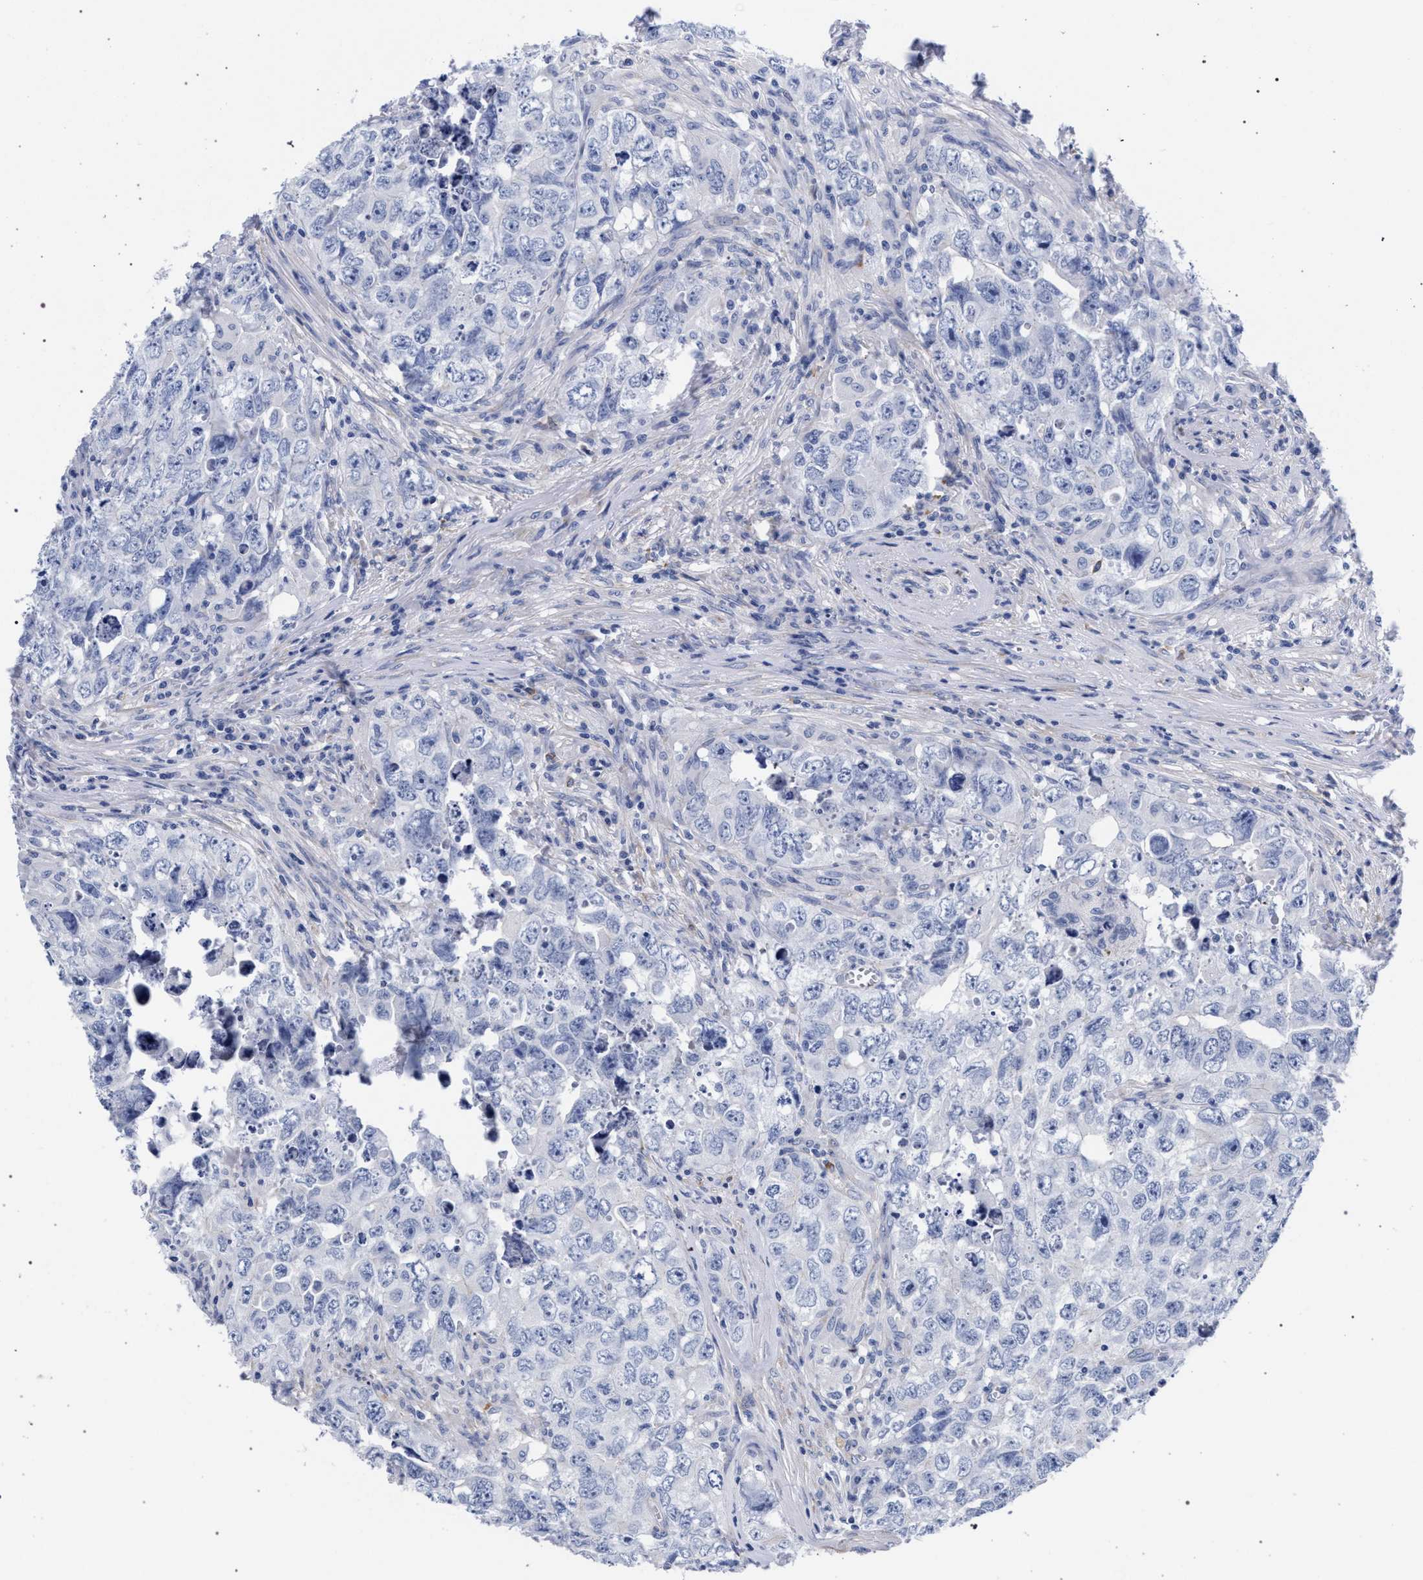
{"staining": {"intensity": "negative", "quantity": "none", "location": "none"}, "tissue": "testis cancer", "cell_type": "Tumor cells", "image_type": "cancer", "snomed": [{"axis": "morphology", "description": "Seminoma, NOS"}, {"axis": "morphology", "description": "Carcinoma, Embryonal, NOS"}, {"axis": "topography", "description": "Testis"}], "caption": "A histopathology image of seminoma (testis) stained for a protein reveals no brown staining in tumor cells.", "gene": "AKAP4", "patient": {"sex": "male", "age": 43}}